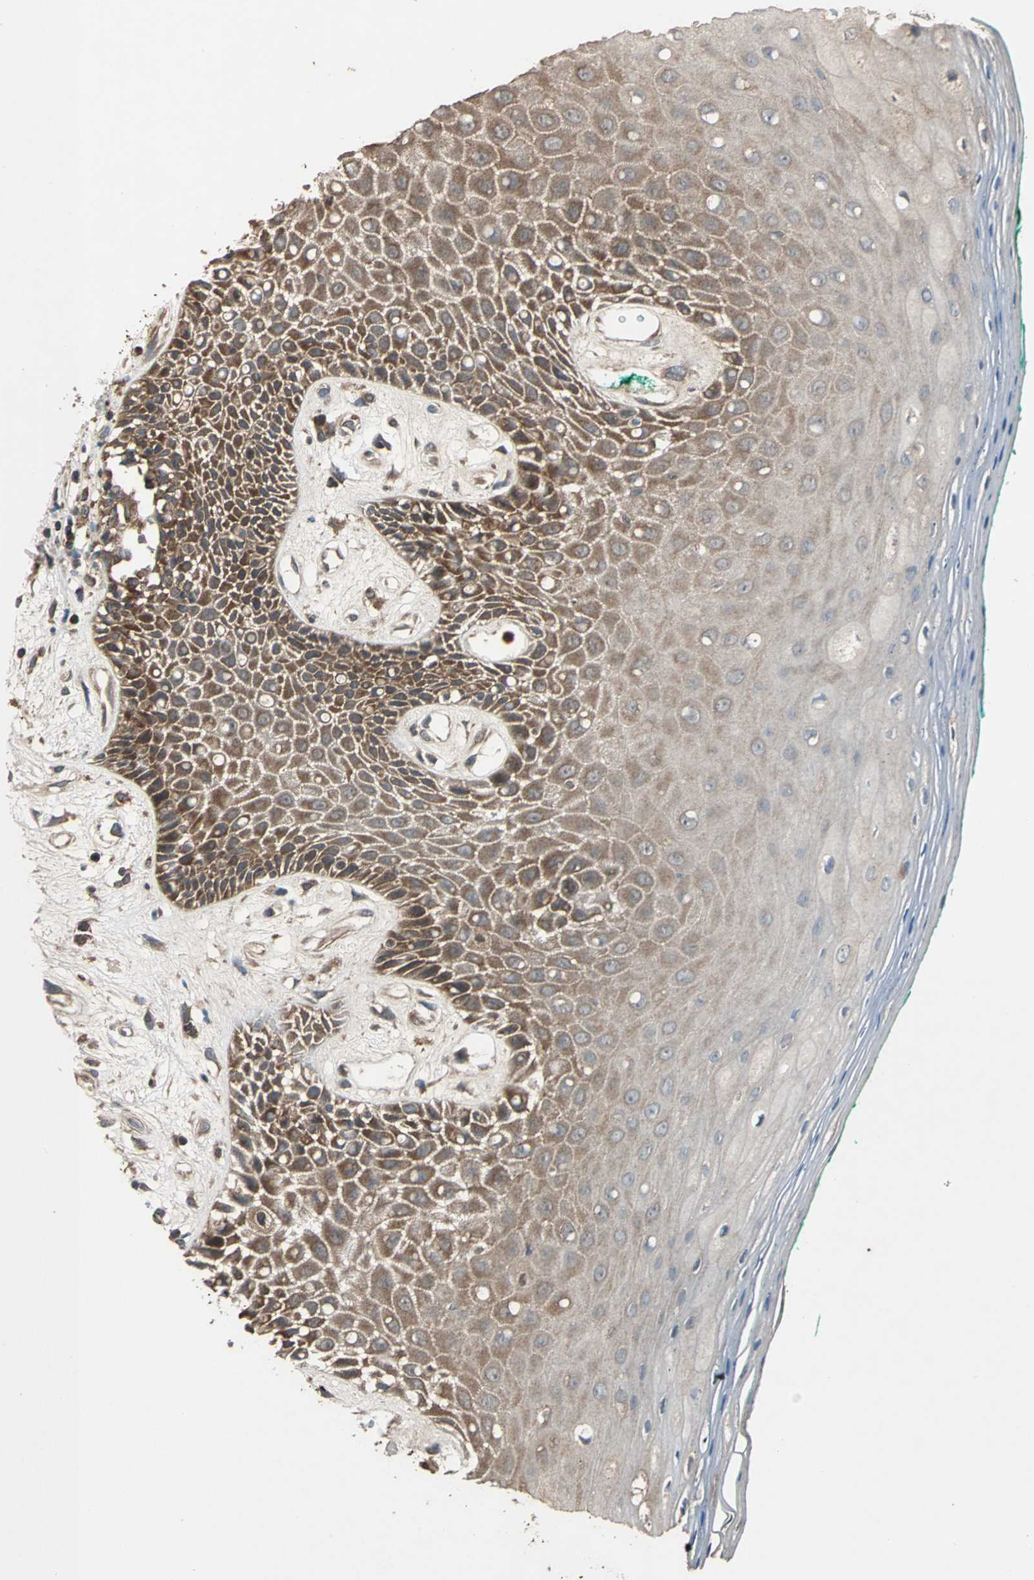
{"staining": {"intensity": "strong", "quantity": ">75%", "location": "cytoplasmic/membranous"}, "tissue": "oral mucosa", "cell_type": "Squamous epithelial cells", "image_type": "normal", "snomed": [{"axis": "morphology", "description": "Normal tissue, NOS"}, {"axis": "morphology", "description": "Squamous cell carcinoma, NOS"}, {"axis": "topography", "description": "Skeletal muscle"}, {"axis": "topography", "description": "Oral tissue"}, {"axis": "topography", "description": "Head-Neck"}], "caption": "Protein expression analysis of unremarkable oral mucosa shows strong cytoplasmic/membranous positivity in about >75% of squamous epithelial cells.", "gene": "ZNF608", "patient": {"sex": "female", "age": 84}}